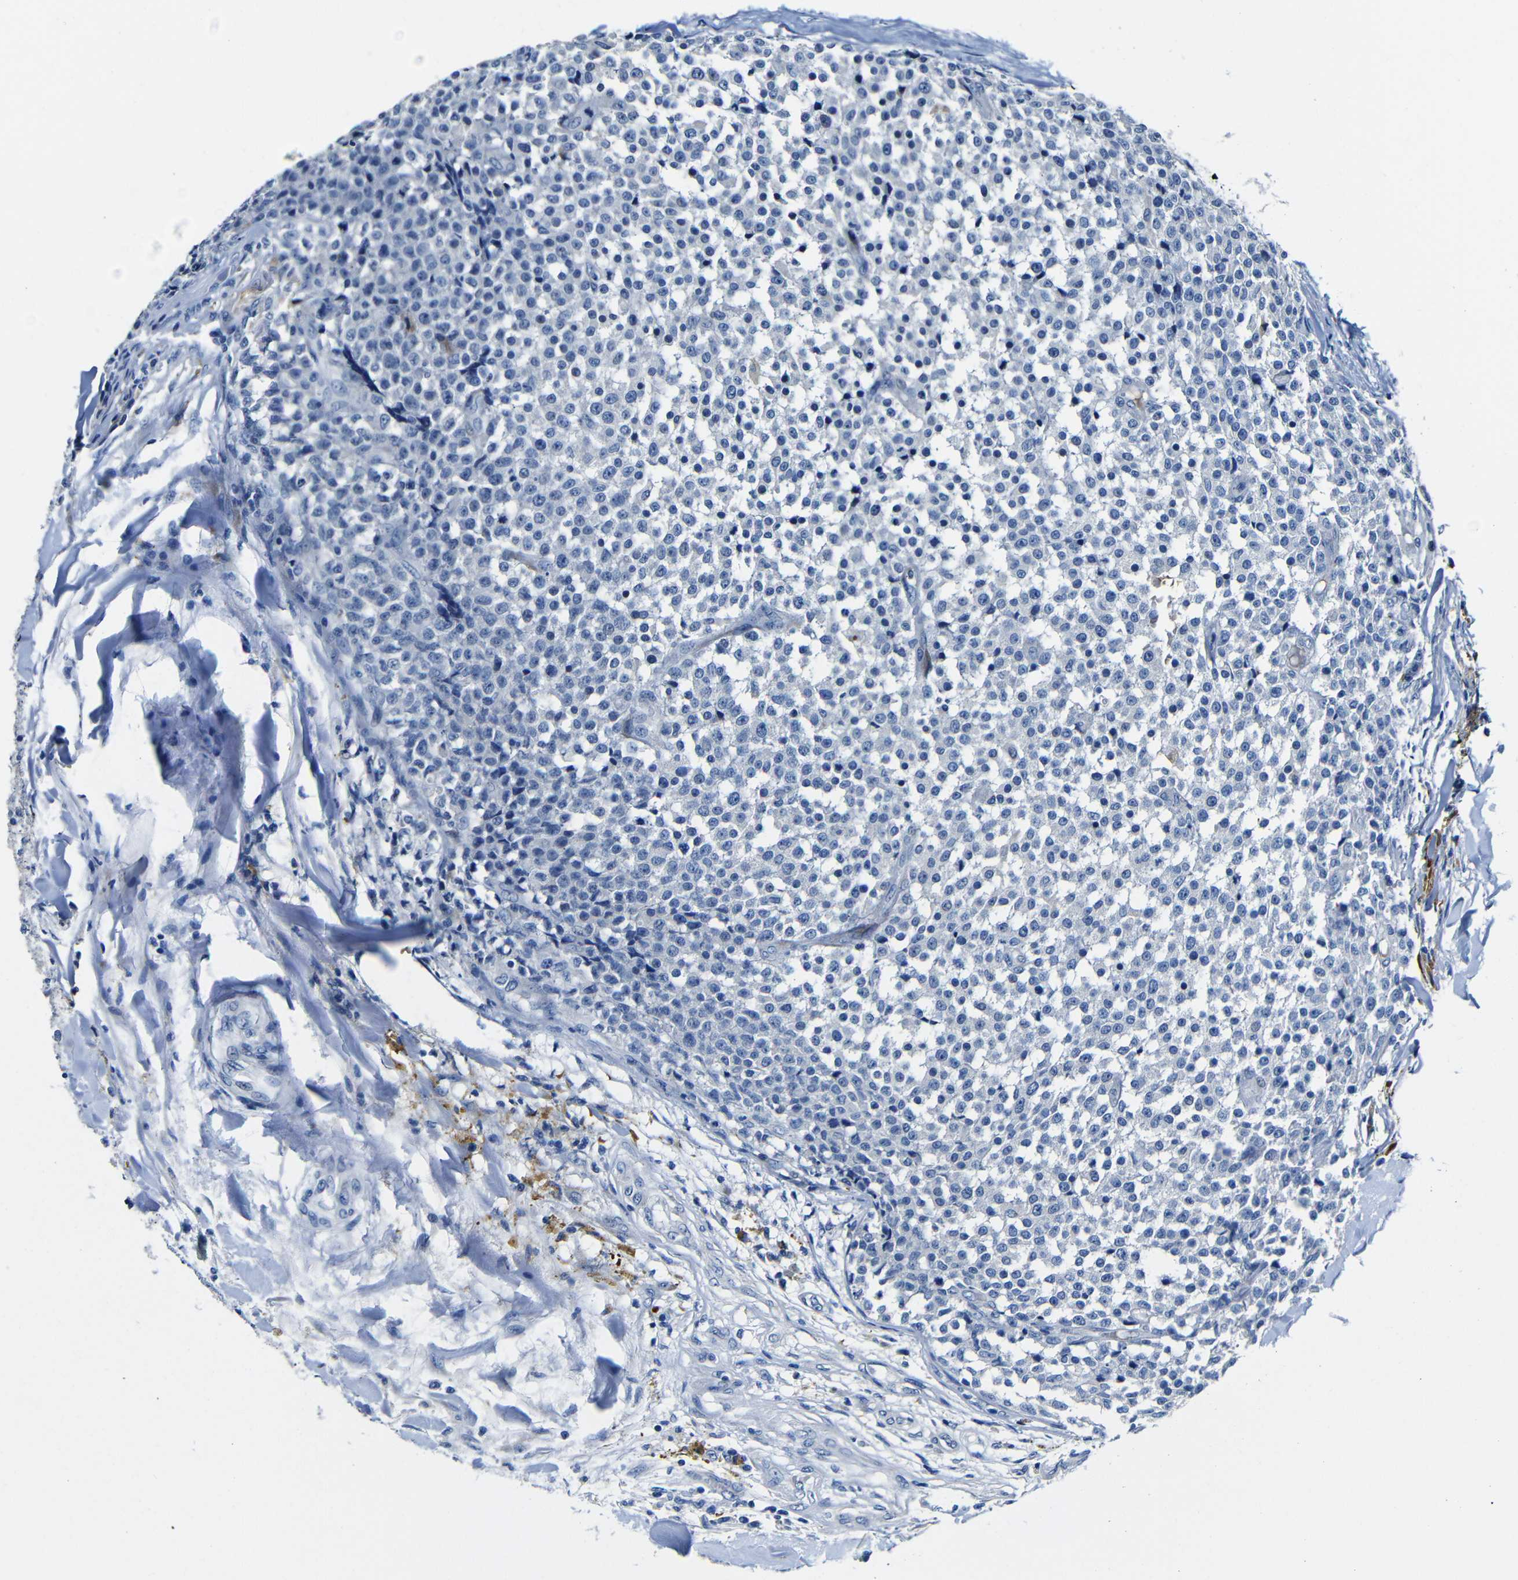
{"staining": {"intensity": "negative", "quantity": "none", "location": "none"}, "tissue": "testis cancer", "cell_type": "Tumor cells", "image_type": "cancer", "snomed": [{"axis": "morphology", "description": "Seminoma, NOS"}, {"axis": "topography", "description": "Testis"}], "caption": "A photomicrograph of seminoma (testis) stained for a protein shows no brown staining in tumor cells.", "gene": "TNFAIP1", "patient": {"sex": "male", "age": 59}}